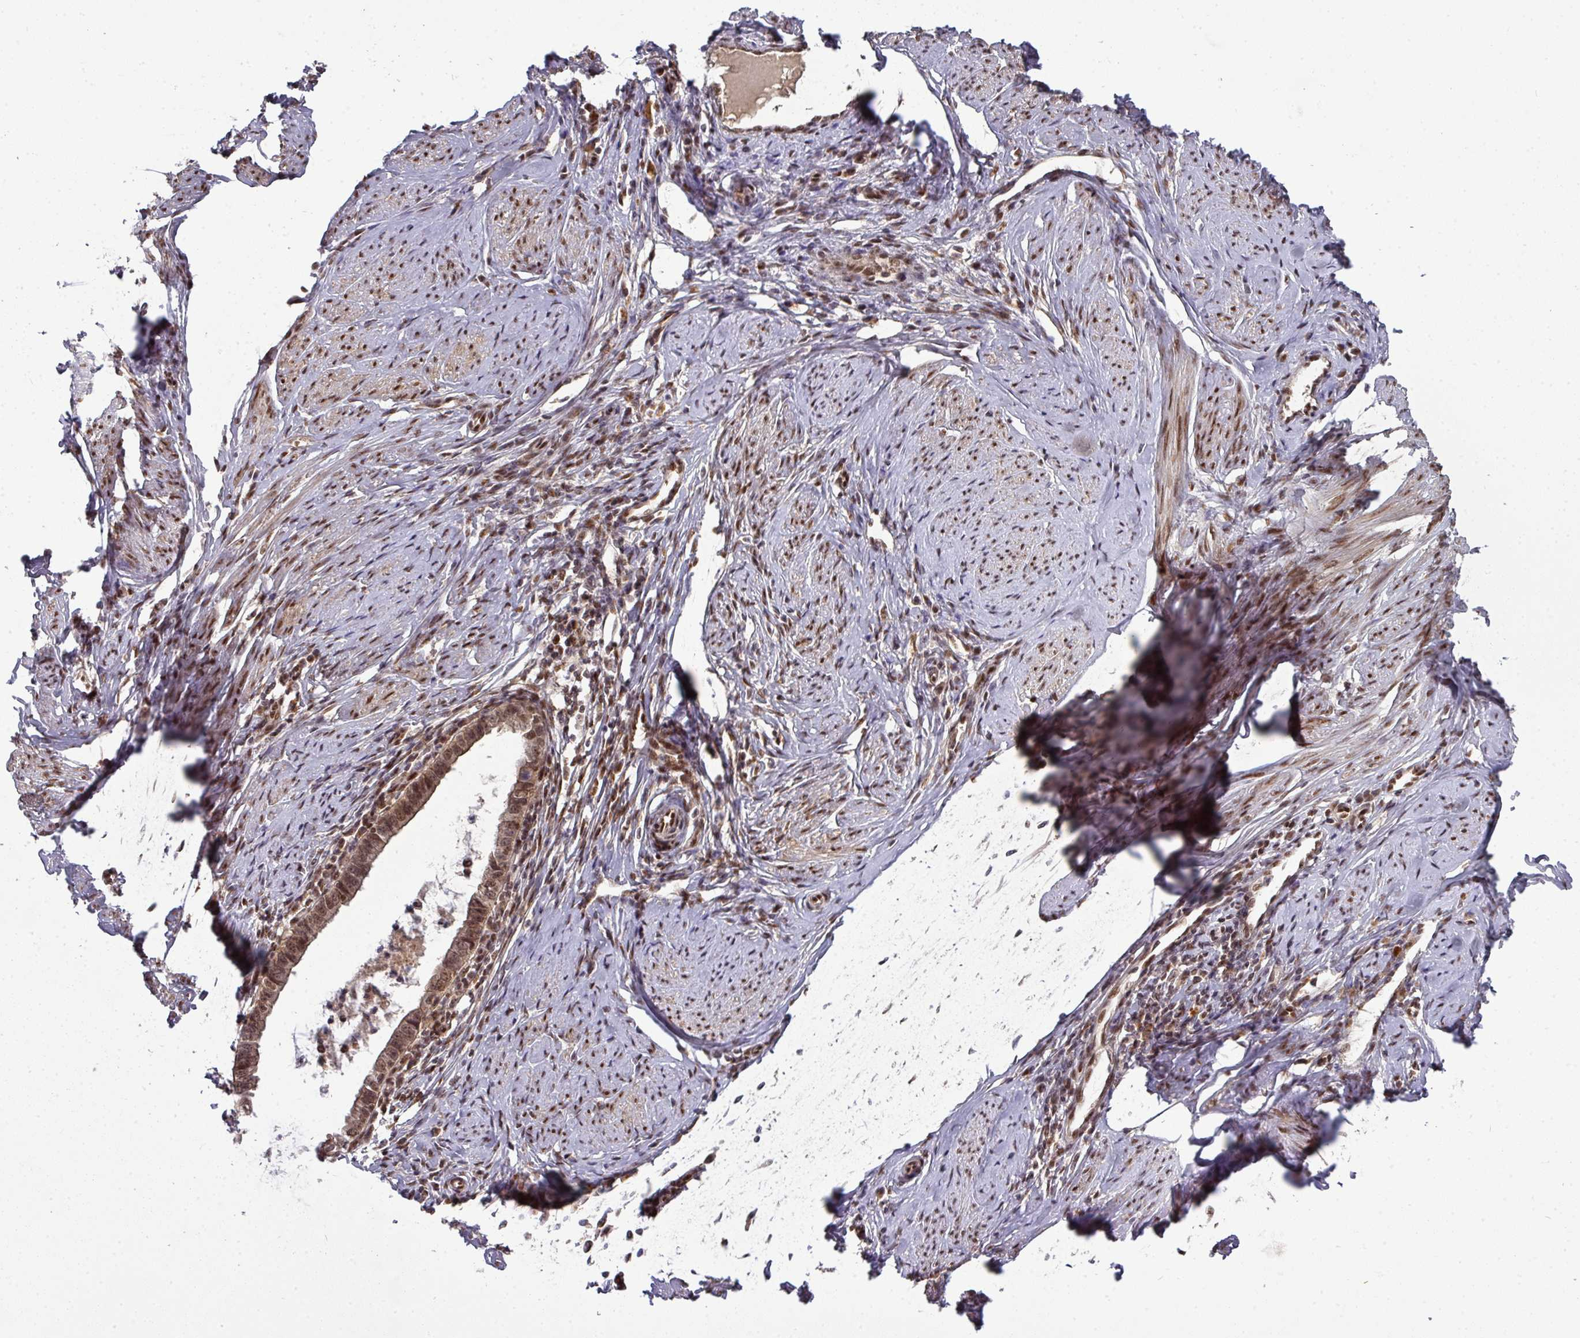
{"staining": {"intensity": "moderate", "quantity": ">75%", "location": "nuclear"}, "tissue": "cervical cancer", "cell_type": "Tumor cells", "image_type": "cancer", "snomed": [{"axis": "morphology", "description": "Adenocarcinoma, NOS"}, {"axis": "topography", "description": "Cervix"}], "caption": "There is medium levels of moderate nuclear staining in tumor cells of cervical cancer (adenocarcinoma), as demonstrated by immunohistochemical staining (brown color).", "gene": "CIC", "patient": {"sex": "female", "age": 36}}